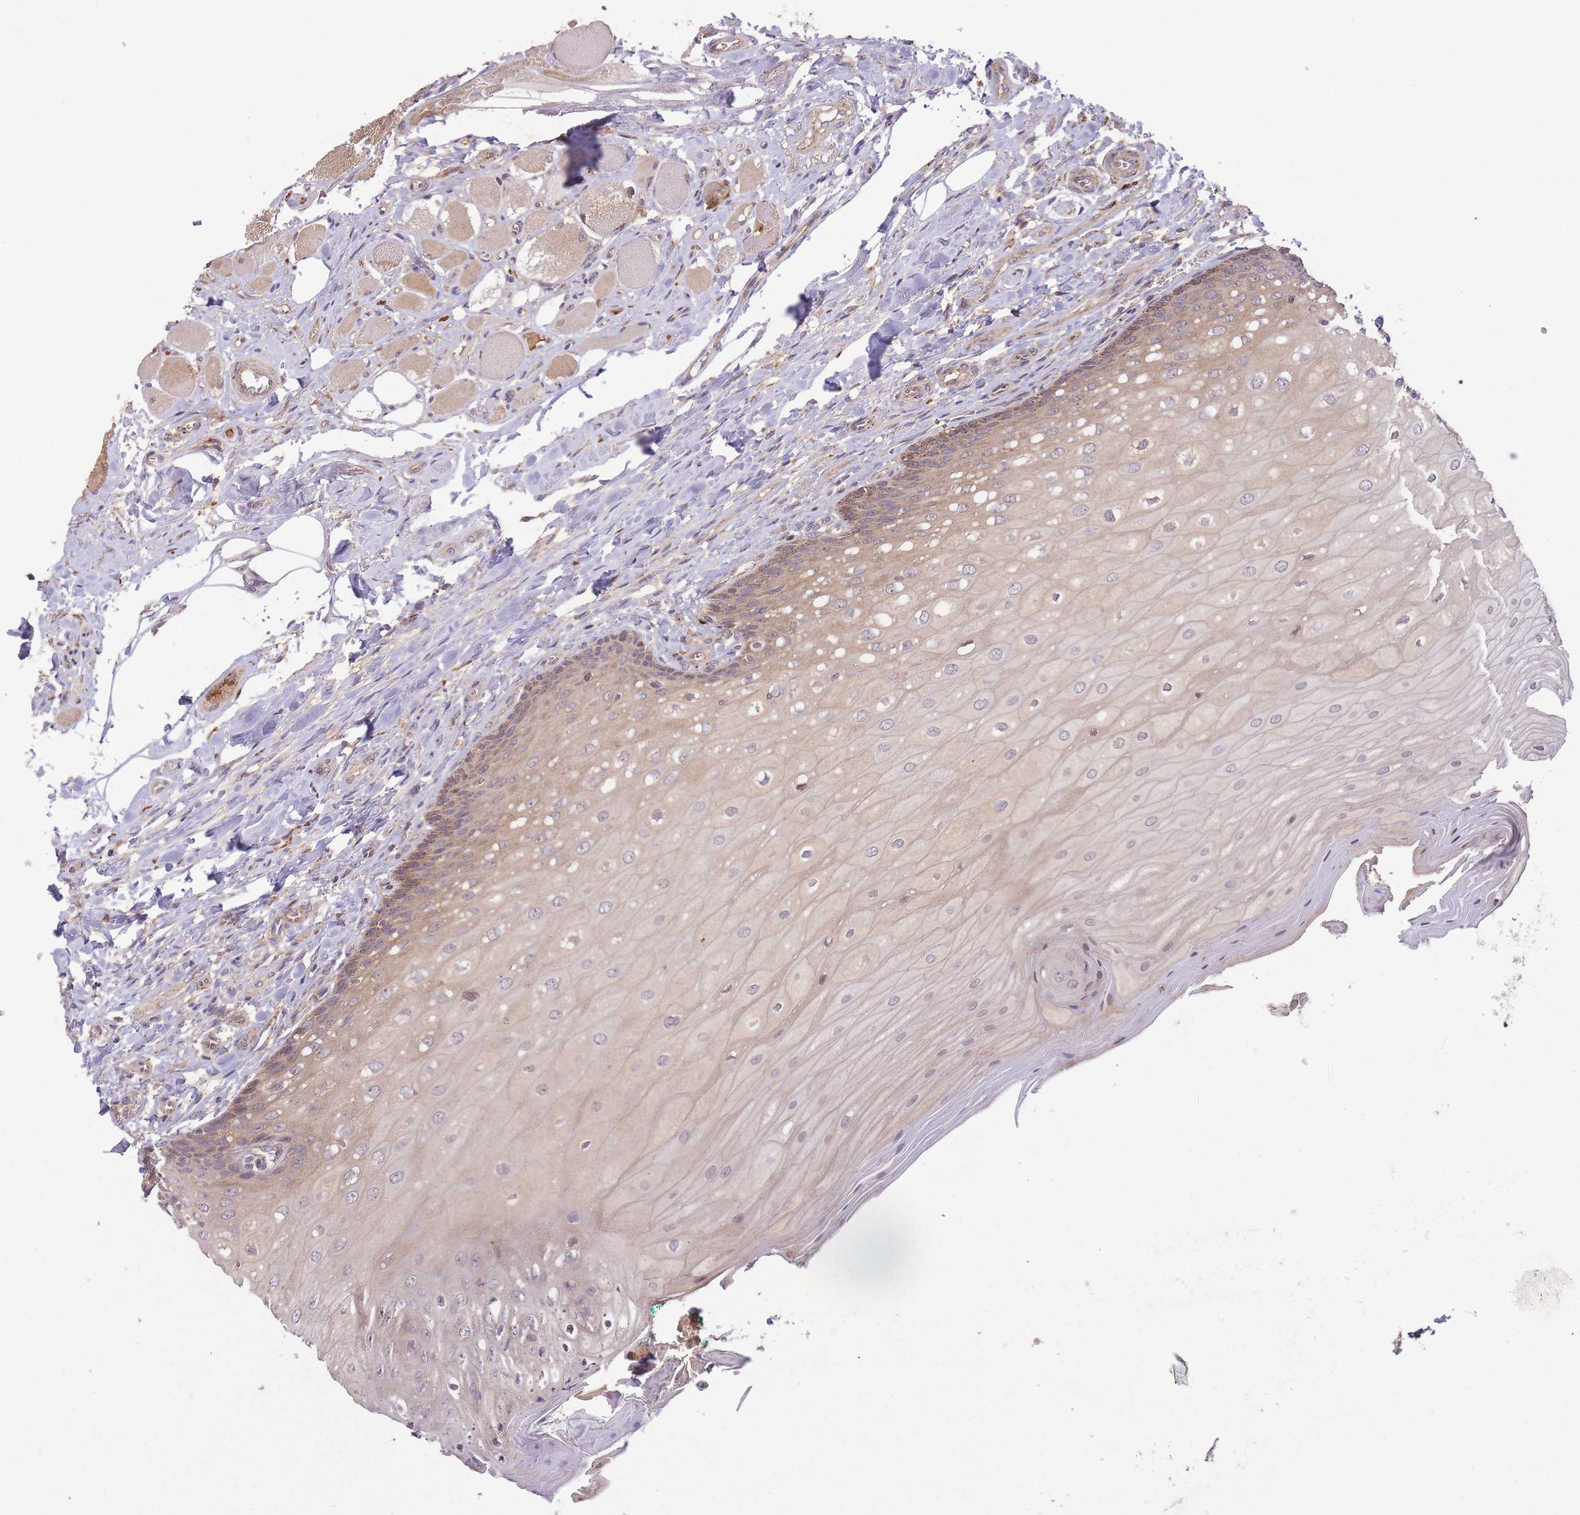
{"staining": {"intensity": "weak", "quantity": "25%-75%", "location": "cytoplasmic/membranous,nuclear"}, "tissue": "oral mucosa", "cell_type": "Squamous epithelial cells", "image_type": "normal", "snomed": [{"axis": "morphology", "description": "Normal tissue, NOS"}, {"axis": "morphology", "description": "Squamous cell carcinoma, NOS"}, {"axis": "topography", "description": "Oral tissue"}, {"axis": "topography", "description": "Tounge, NOS"}, {"axis": "topography", "description": "Head-Neck"}], "caption": "Oral mucosa stained with DAB (3,3'-diaminobenzidine) immunohistochemistry (IHC) exhibits low levels of weak cytoplasmic/membranous,nuclear expression in approximately 25%-75% of squamous epithelial cells.", "gene": "POLR3F", "patient": {"sex": "male", "age": 79}}